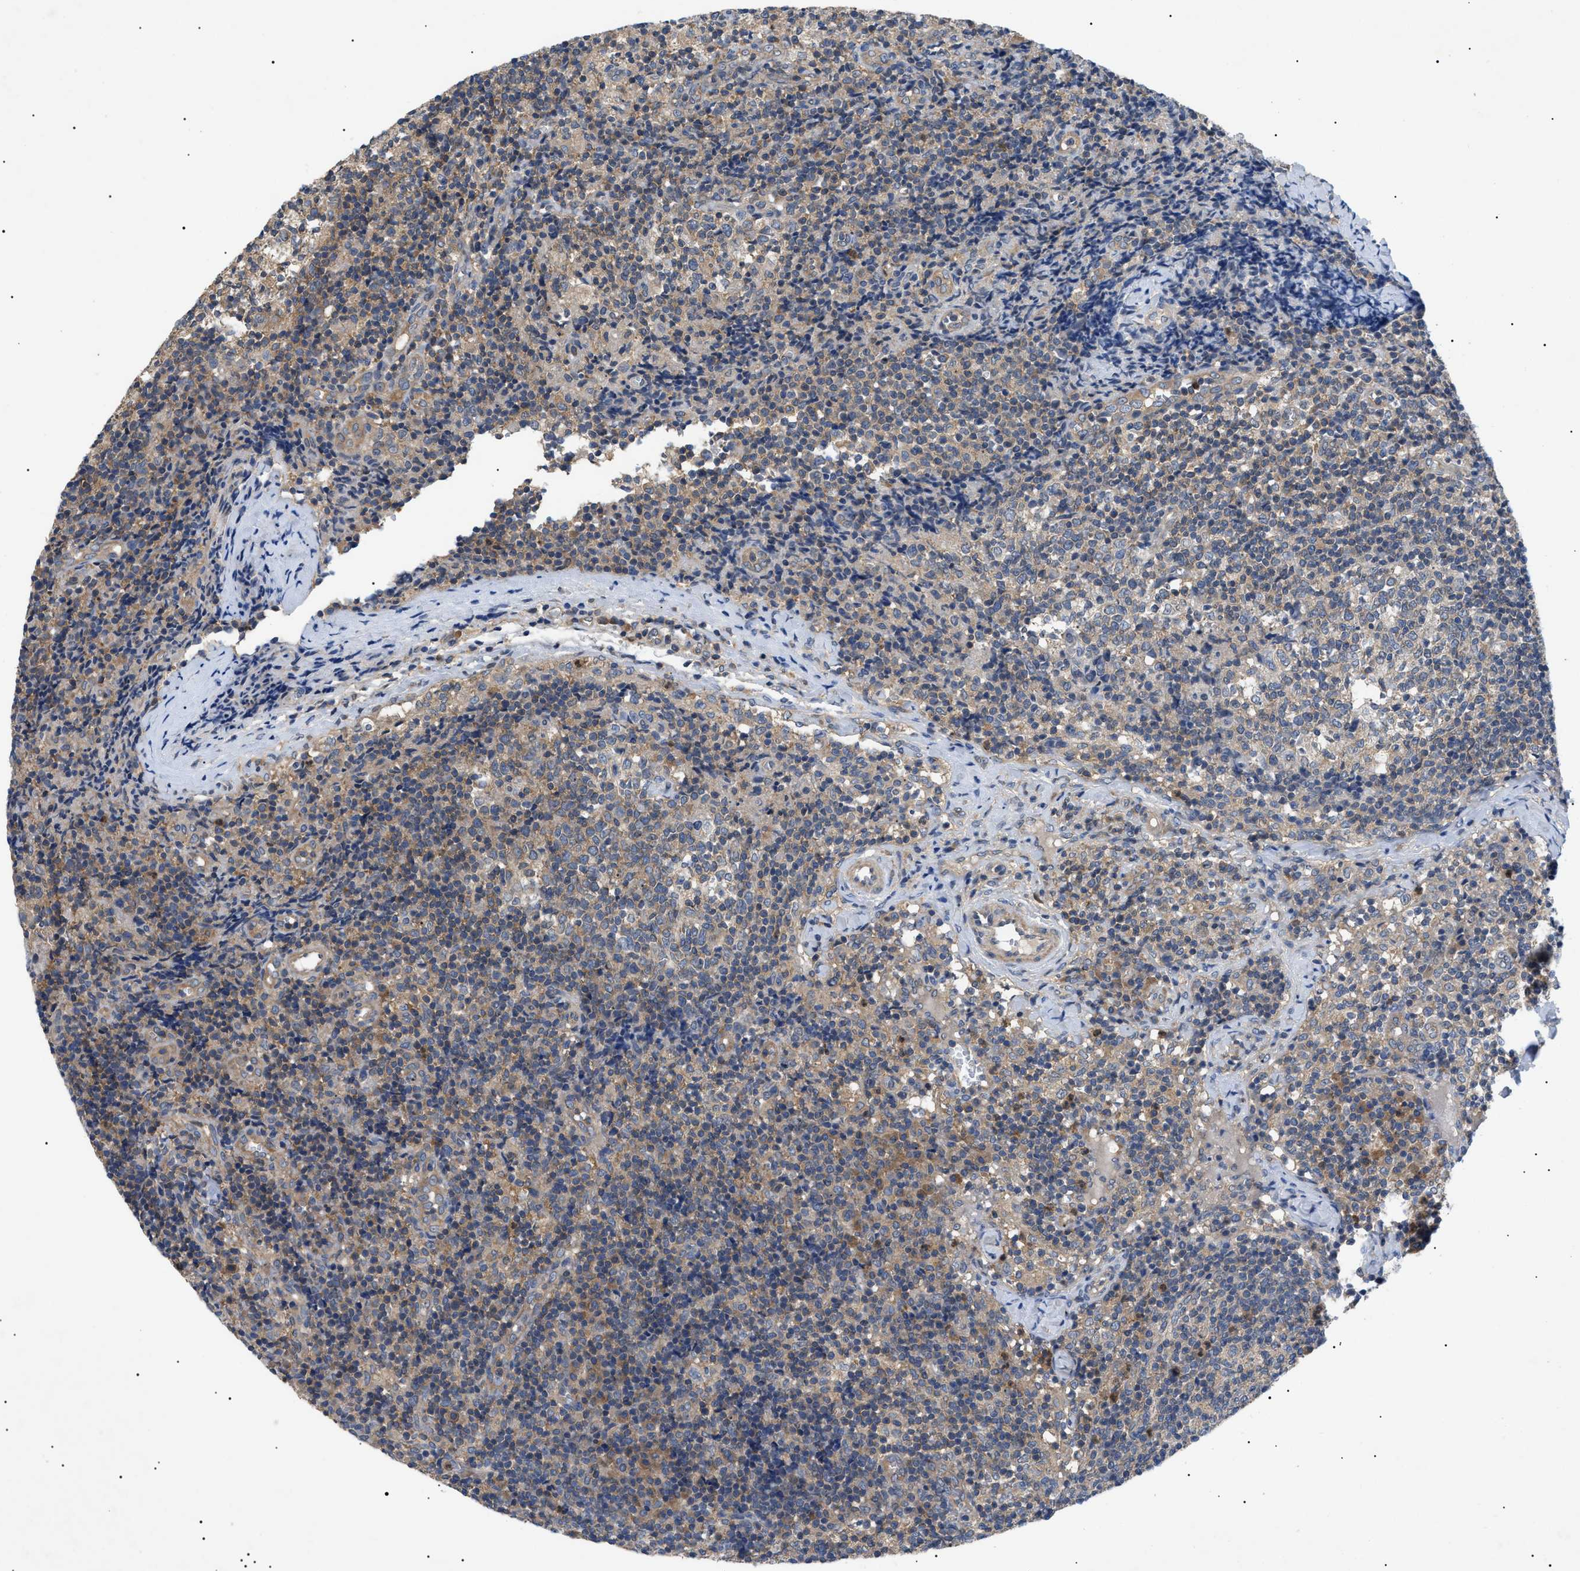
{"staining": {"intensity": "weak", "quantity": "25%-75%", "location": "cytoplasmic/membranous"}, "tissue": "lymph node", "cell_type": "Germinal center cells", "image_type": "normal", "snomed": [{"axis": "morphology", "description": "Normal tissue, NOS"}, {"axis": "morphology", "description": "Inflammation, NOS"}, {"axis": "topography", "description": "Lymph node"}], "caption": "Unremarkable lymph node displays weak cytoplasmic/membranous positivity in approximately 25%-75% of germinal center cells, visualized by immunohistochemistry.", "gene": "RIPK1", "patient": {"sex": "male", "age": 55}}